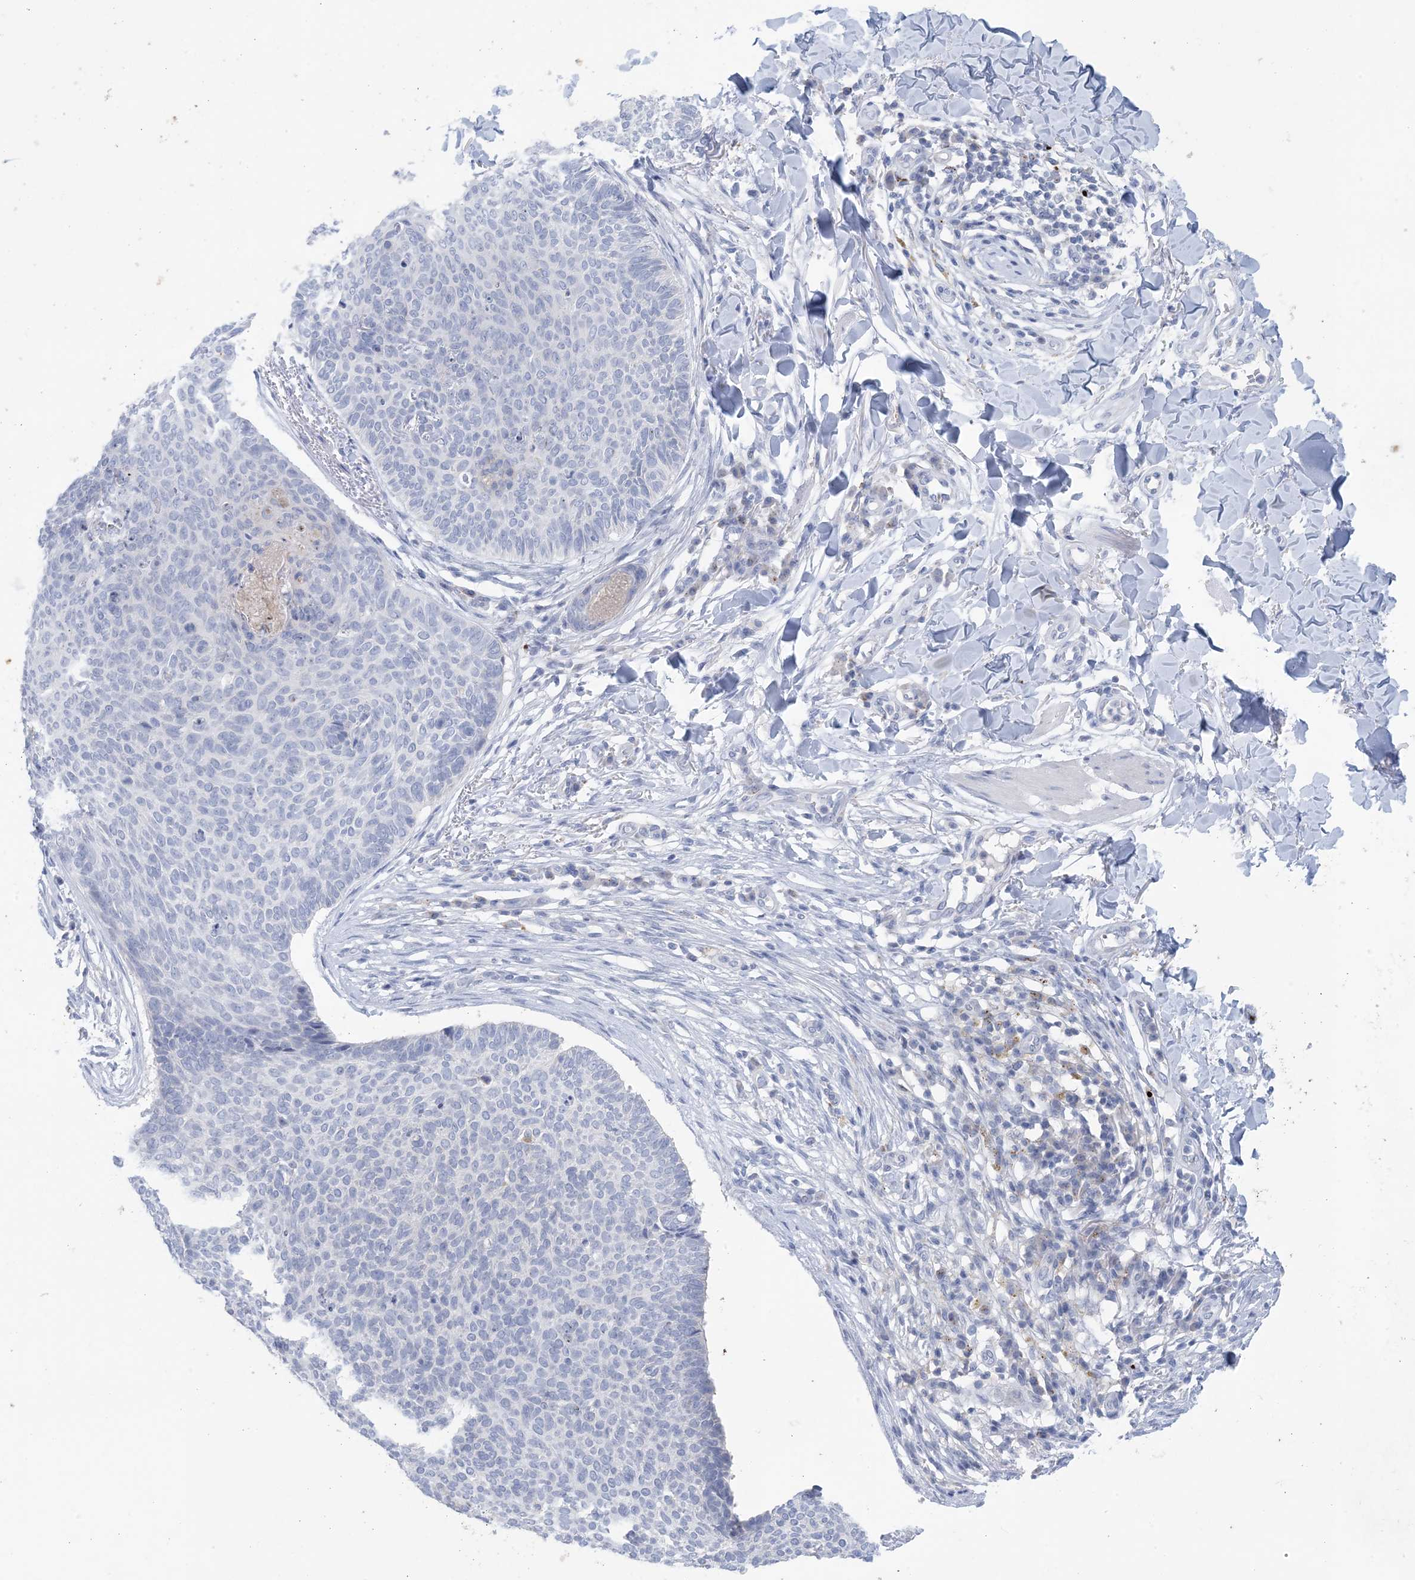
{"staining": {"intensity": "negative", "quantity": "none", "location": "none"}, "tissue": "skin cancer", "cell_type": "Tumor cells", "image_type": "cancer", "snomed": [{"axis": "morphology", "description": "Normal tissue, NOS"}, {"axis": "morphology", "description": "Basal cell carcinoma"}, {"axis": "topography", "description": "Skin"}], "caption": "IHC histopathology image of neoplastic tissue: skin cancer (basal cell carcinoma) stained with DAB (3,3'-diaminobenzidine) displays no significant protein positivity in tumor cells. Nuclei are stained in blue.", "gene": "GABRG1", "patient": {"sex": "male", "age": 50}}